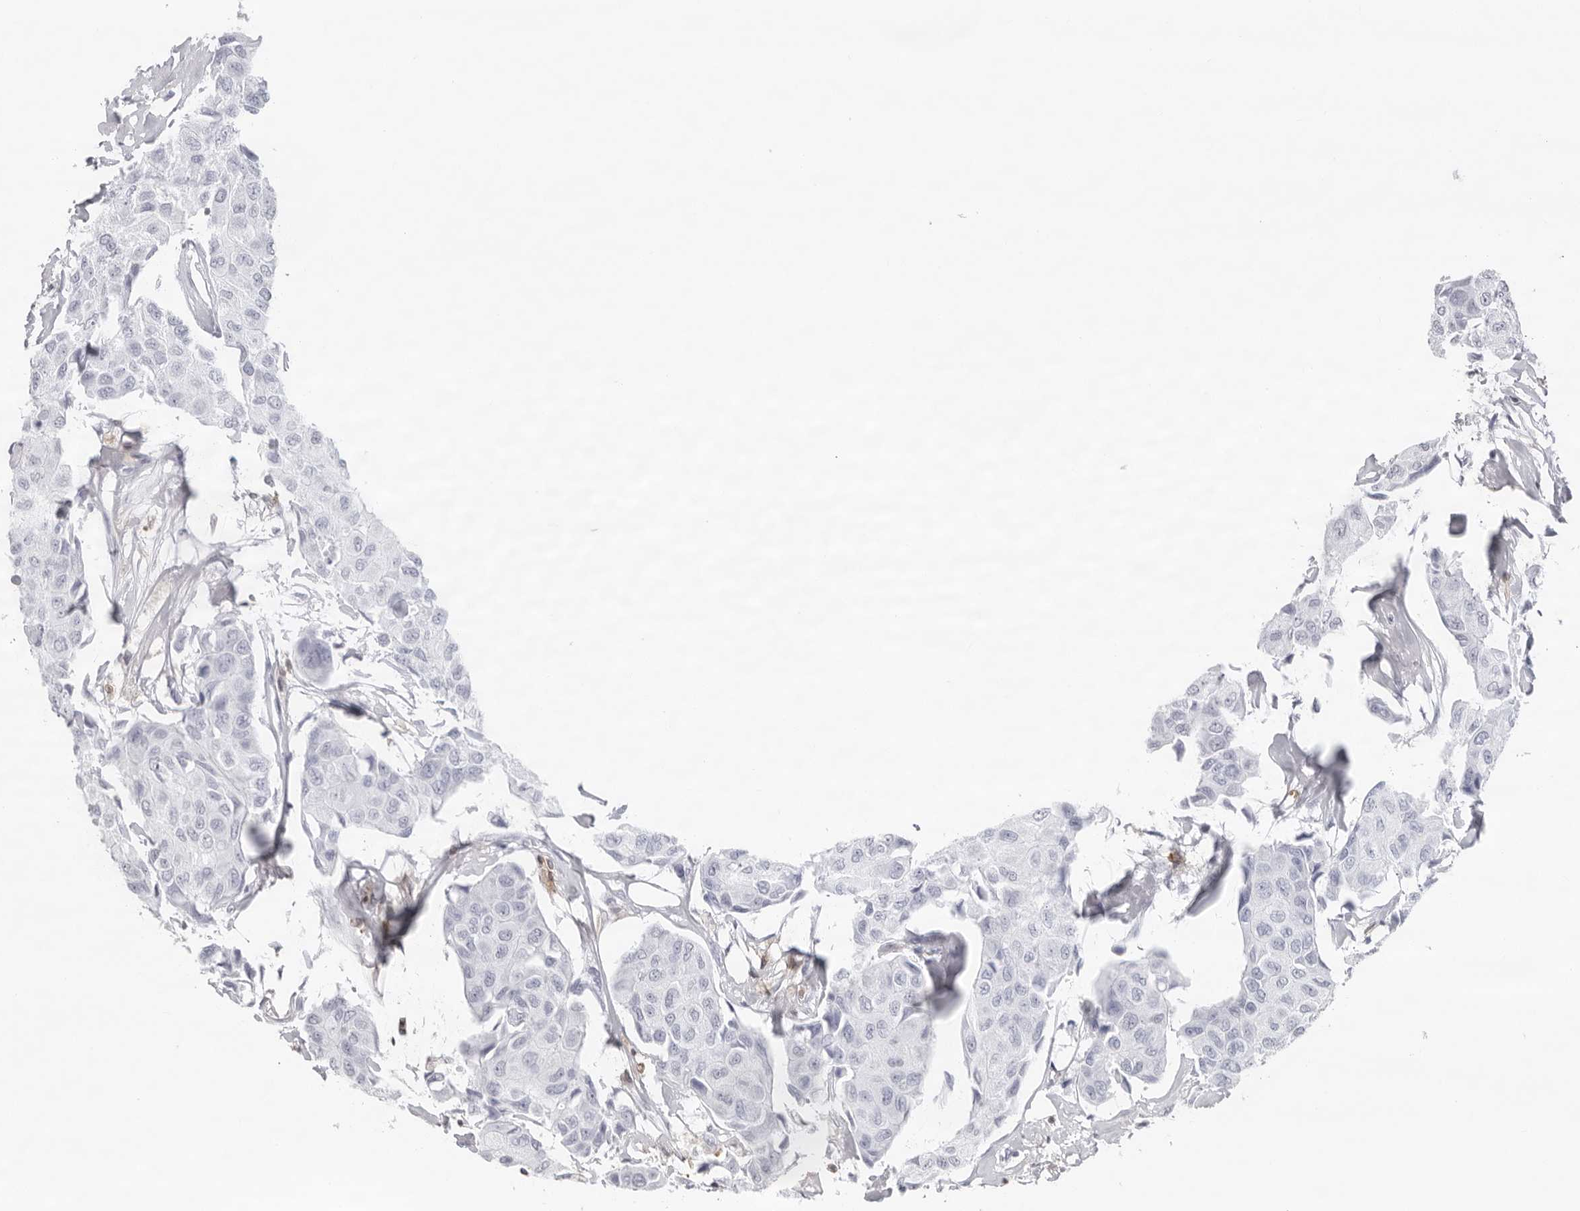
{"staining": {"intensity": "negative", "quantity": "none", "location": "none"}, "tissue": "breast cancer", "cell_type": "Tumor cells", "image_type": "cancer", "snomed": [{"axis": "morphology", "description": "Duct carcinoma"}, {"axis": "topography", "description": "Breast"}], "caption": "Tumor cells are negative for protein expression in human breast cancer (invasive ductal carcinoma).", "gene": "FMNL1", "patient": {"sex": "female", "age": 80}}